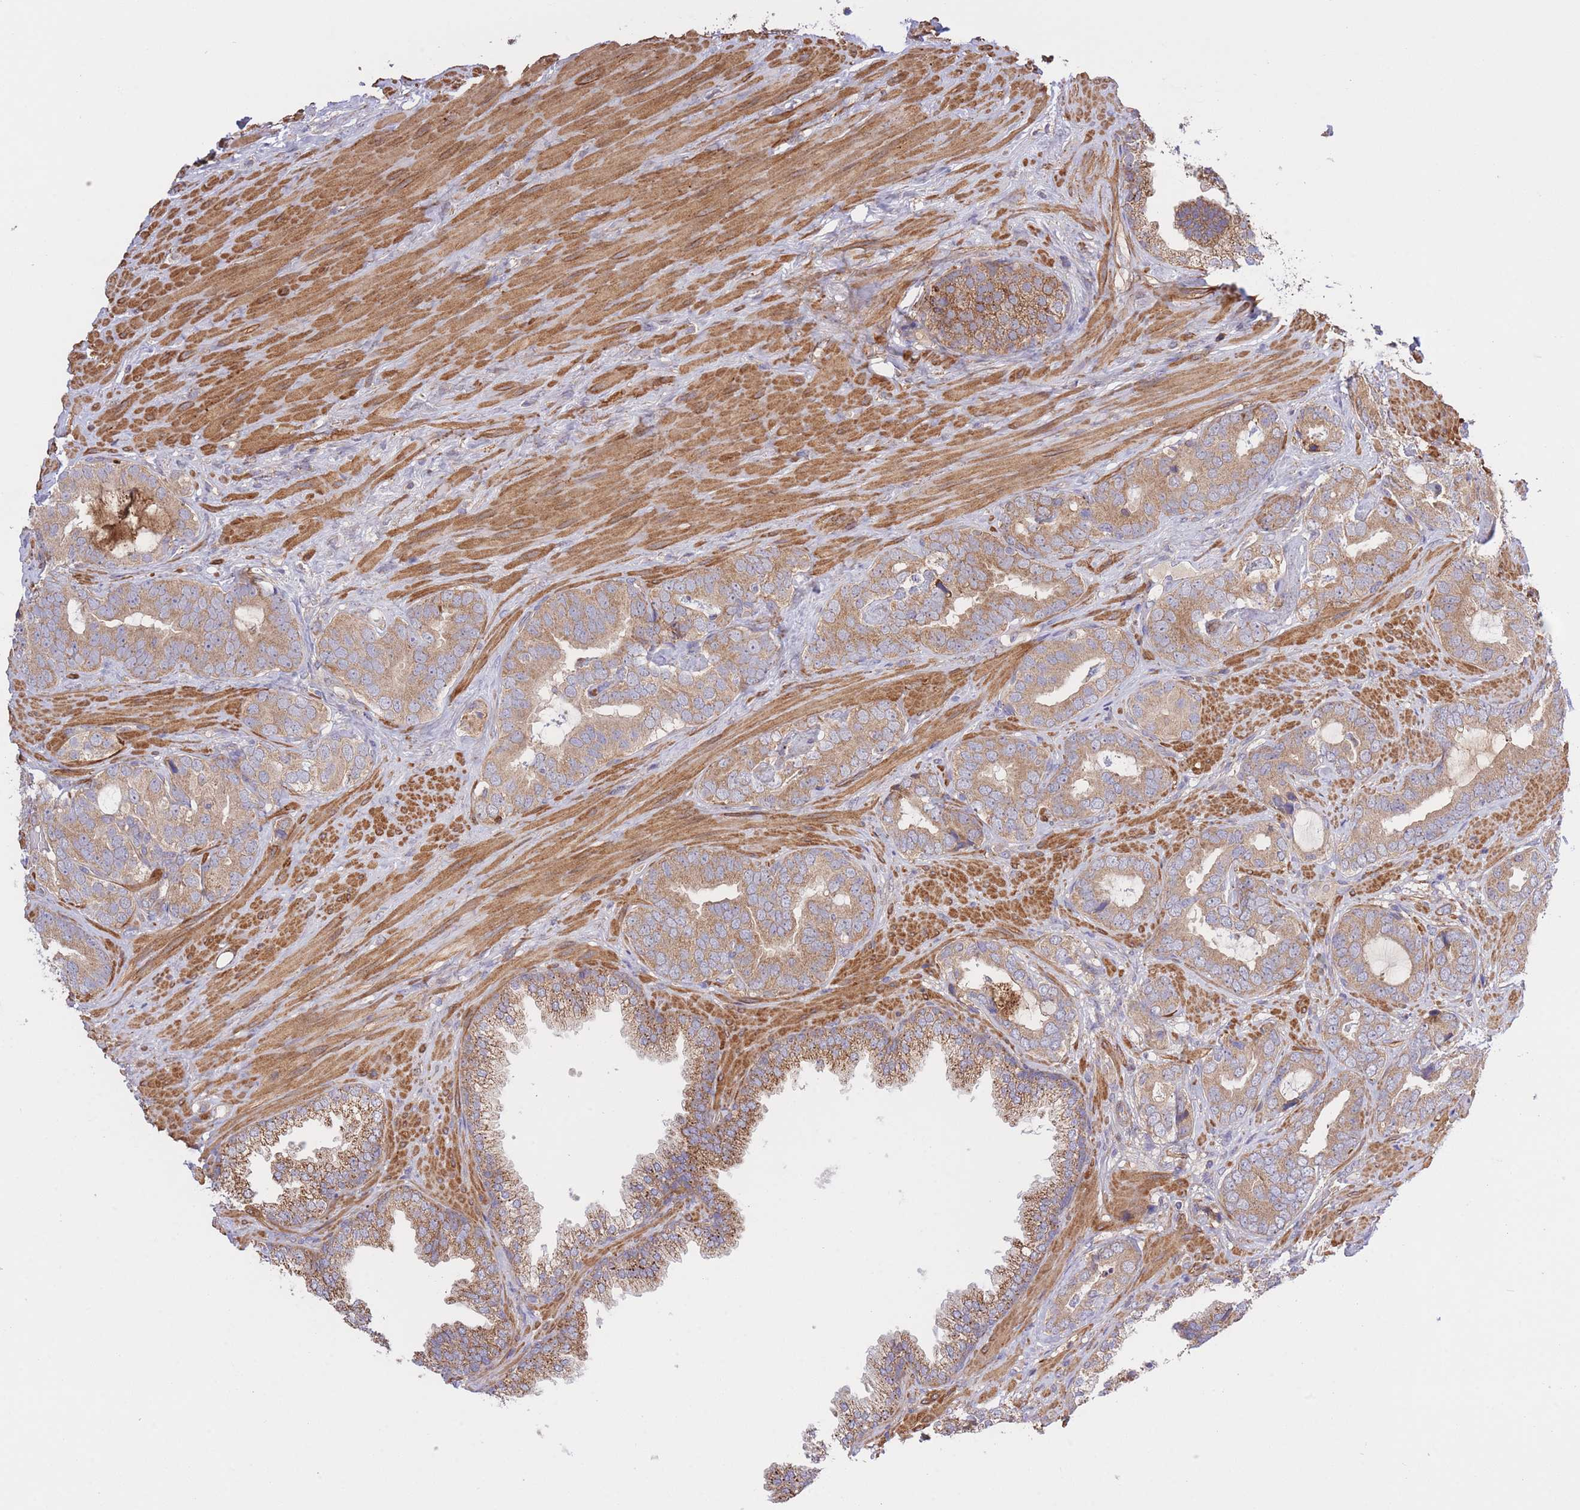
{"staining": {"intensity": "moderate", "quantity": ">75%", "location": "cytoplasmic/membranous"}, "tissue": "prostate cancer", "cell_type": "Tumor cells", "image_type": "cancer", "snomed": [{"axis": "morphology", "description": "Adenocarcinoma, High grade"}, {"axis": "topography", "description": "Prostate"}], "caption": "Immunohistochemical staining of human prostate cancer demonstrates medium levels of moderate cytoplasmic/membranous protein expression in approximately >75% of tumor cells.", "gene": "ATP13A2", "patient": {"sex": "male", "age": 71}}